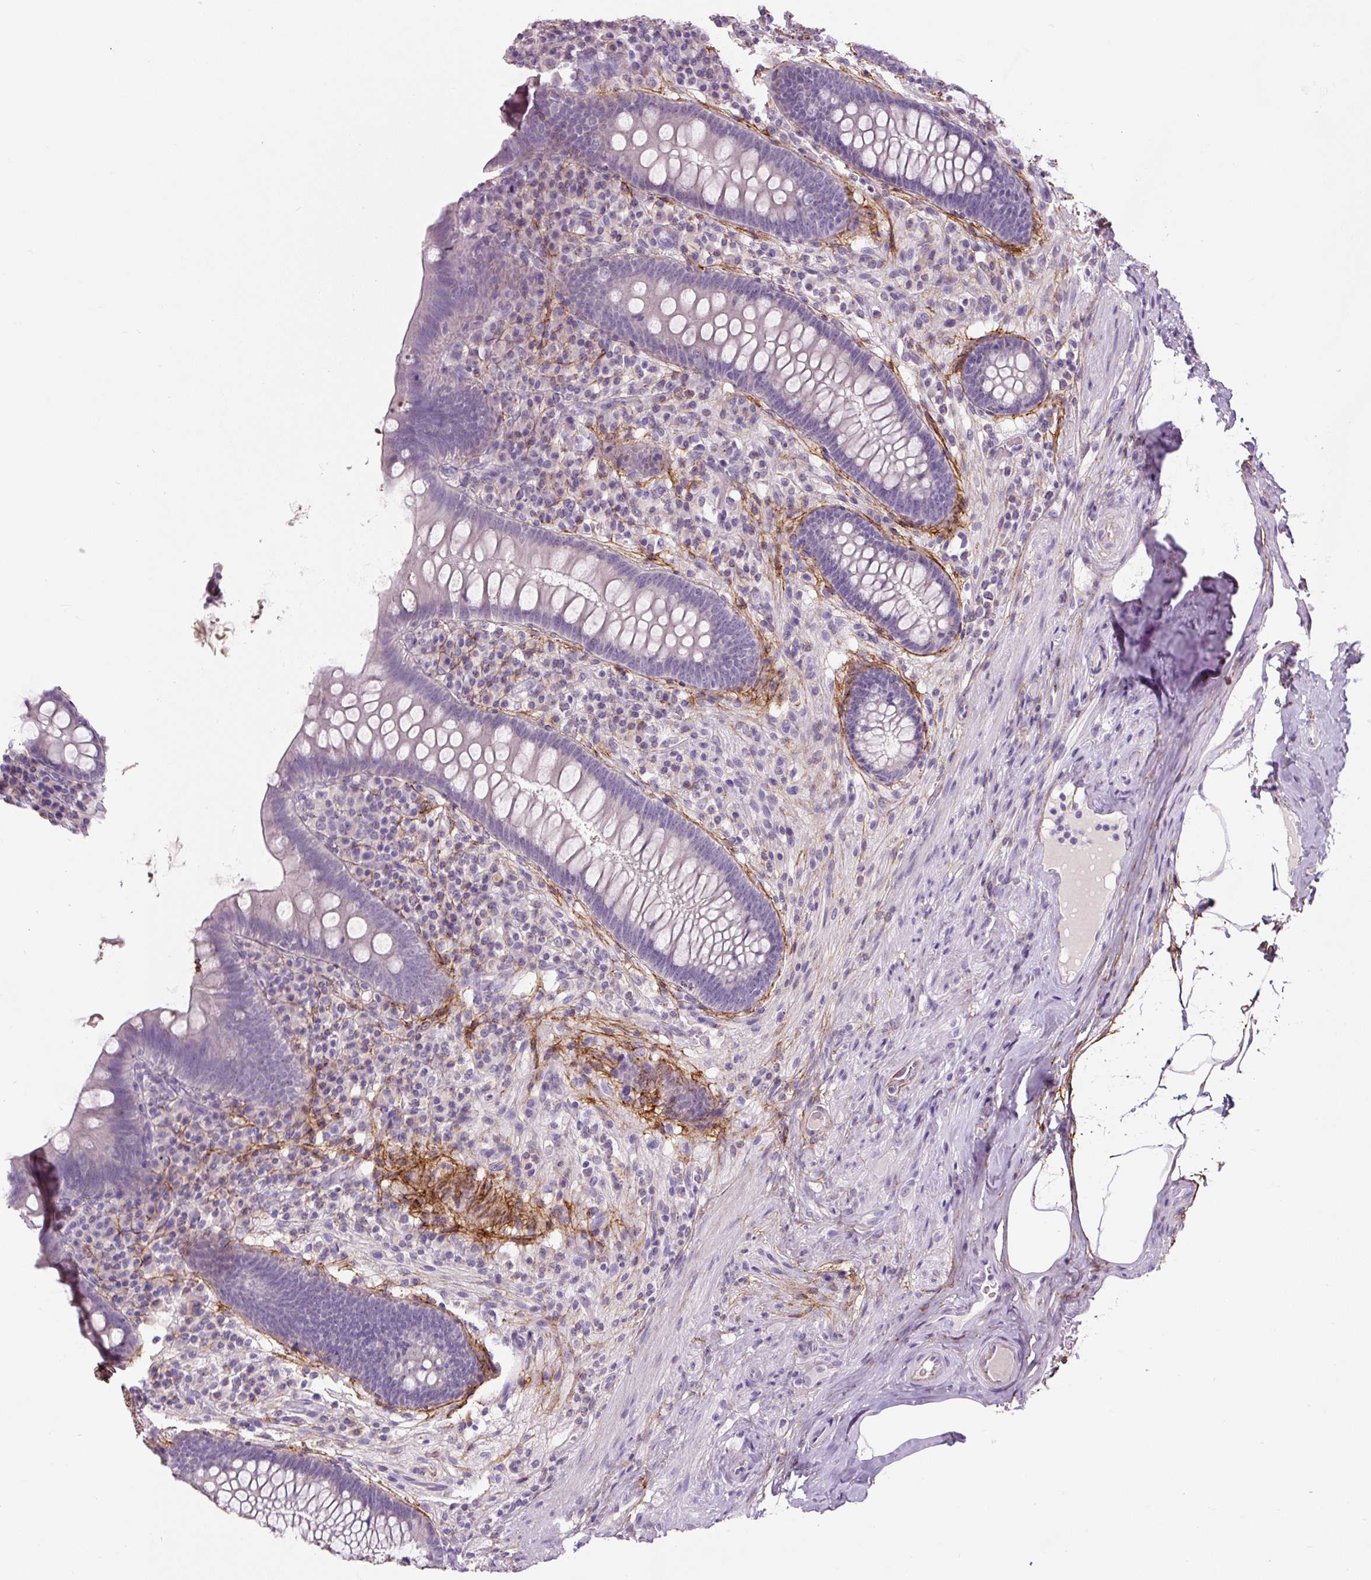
{"staining": {"intensity": "negative", "quantity": "none", "location": "none"}, "tissue": "appendix", "cell_type": "Glandular cells", "image_type": "normal", "snomed": [{"axis": "morphology", "description": "Normal tissue, NOS"}, {"axis": "topography", "description": "Appendix"}], "caption": "Protein analysis of benign appendix exhibits no significant expression in glandular cells.", "gene": "FBN1", "patient": {"sex": "male", "age": 71}}